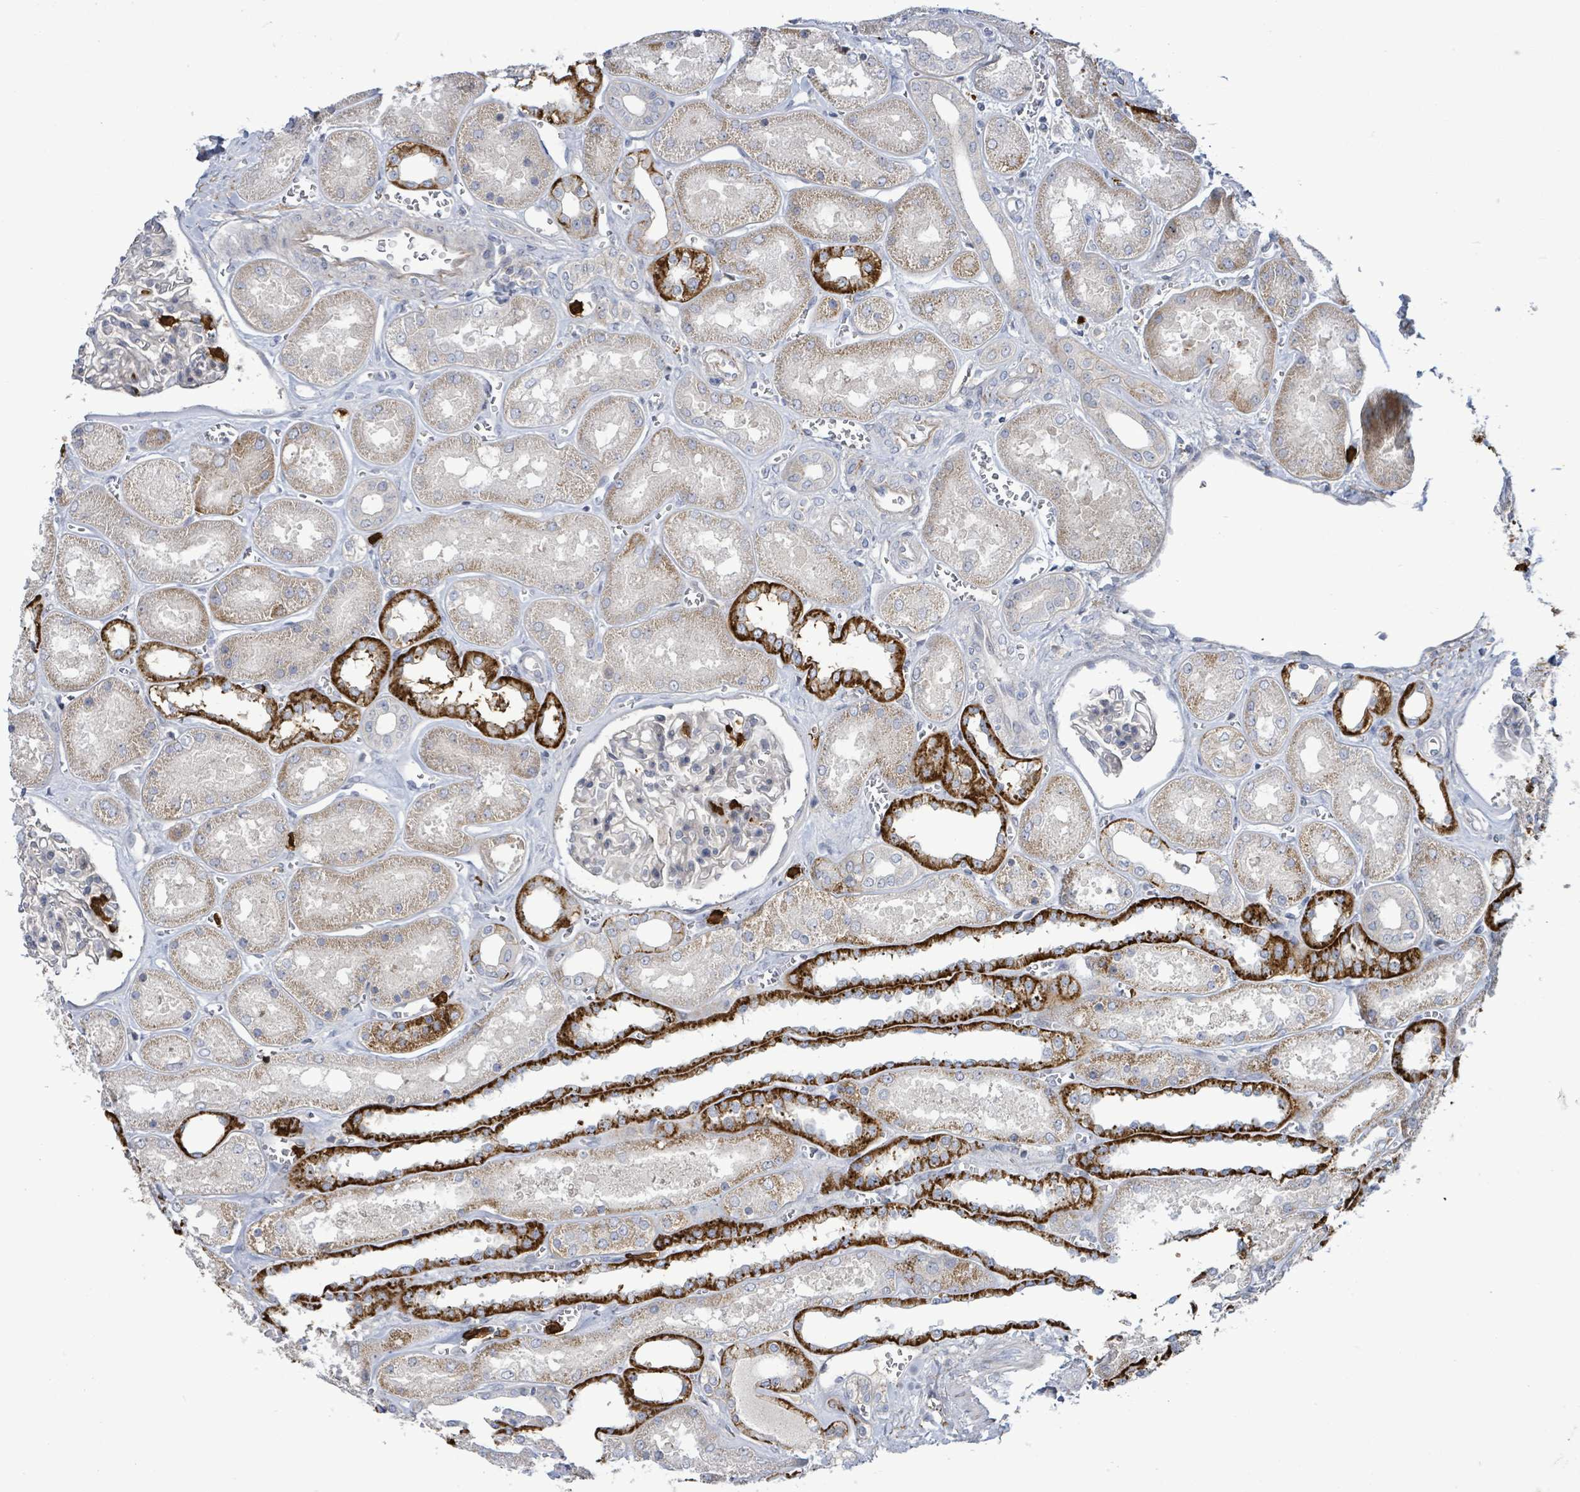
{"staining": {"intensity": "strong", "quantity": "<25%", "location": "cytoplasmic/membranous"}, "tissue": "kidney", "cell_type": "Cells in glomeruli", "image_type": "normal", "snomed": [{"axis": "morphology", "description": "Normal tissue, NOS"}, {"axis": "morphology", "description": "Adenocarcinoma, NOS"}, {"axis": "topography", "description": "Kidney"}], "caption": "Strong cytoplasmic/membranous expression for a protein is present in approximately <25% of cells in glomeruli of unremarkable kidney using immunohistochemistry (IHC).", "gene": "FAM210A", "patient": {"sex": "female", "age": 68}}